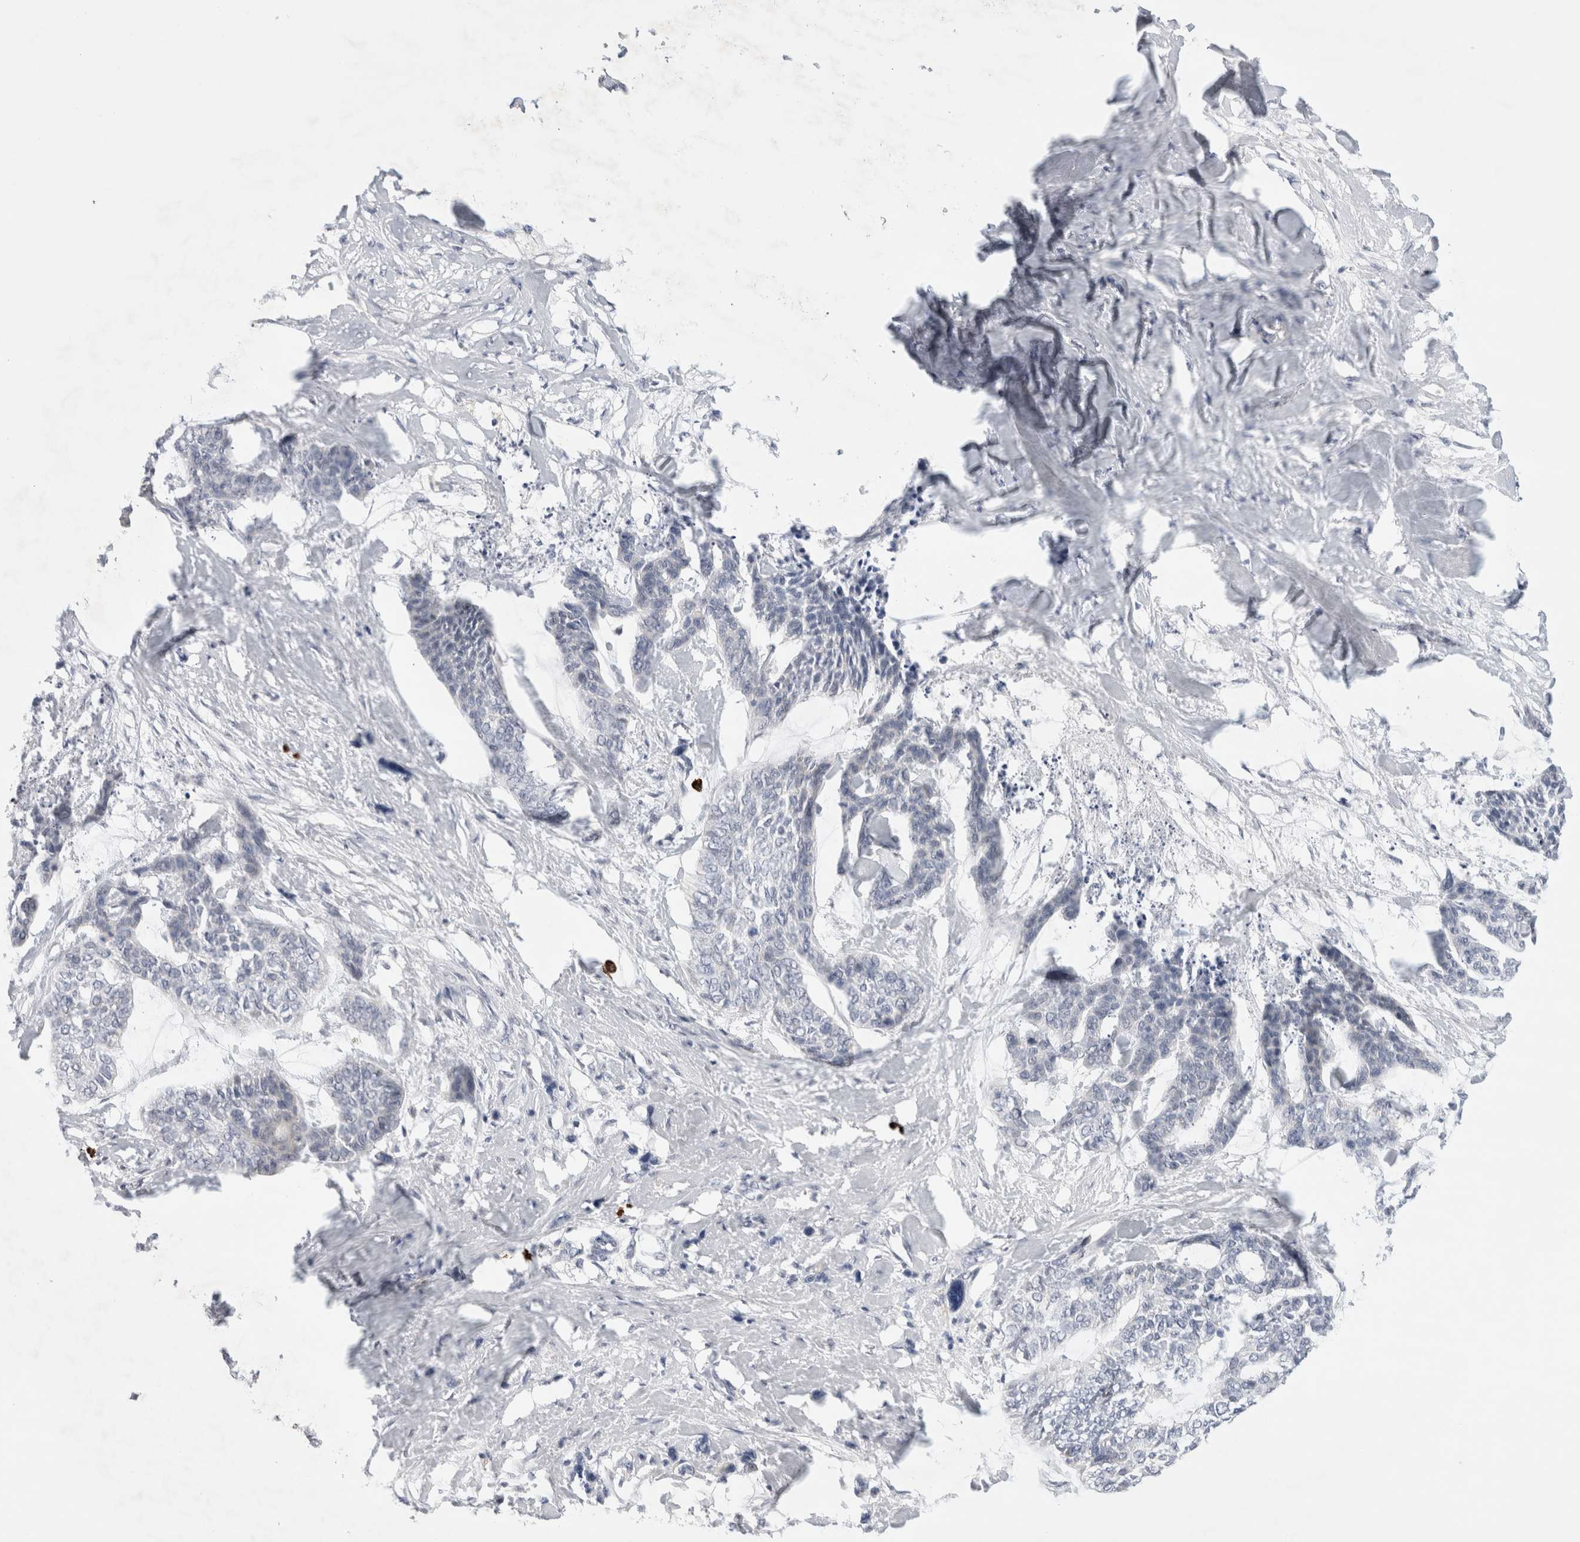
{"staining": {"intensity": "negative", "quantity": "none", "location": "none"}, "tissue": "skin cancer", "cell_type": "Tumor cells", "image_type": "cancer", "snomed": [{"axis": "morphology", "description": "Basal cell carcinoma"}, {"axis": "topography", "description": "Skin"}], "caption": "This histopathology image is of skin cancer (basal cell carcinoma) stained with immunohistochemistry (IHC) to label a protein in brown with the nuclei are counter-stained blue. There is no expression in tumor cells. Brightfield microscopy of IHC stained with DAB (brown) and hematoxylin (blue), captured at high magnification.", "gene": "SLC22A12", "patient": {"sex": "female", "age": 64}}